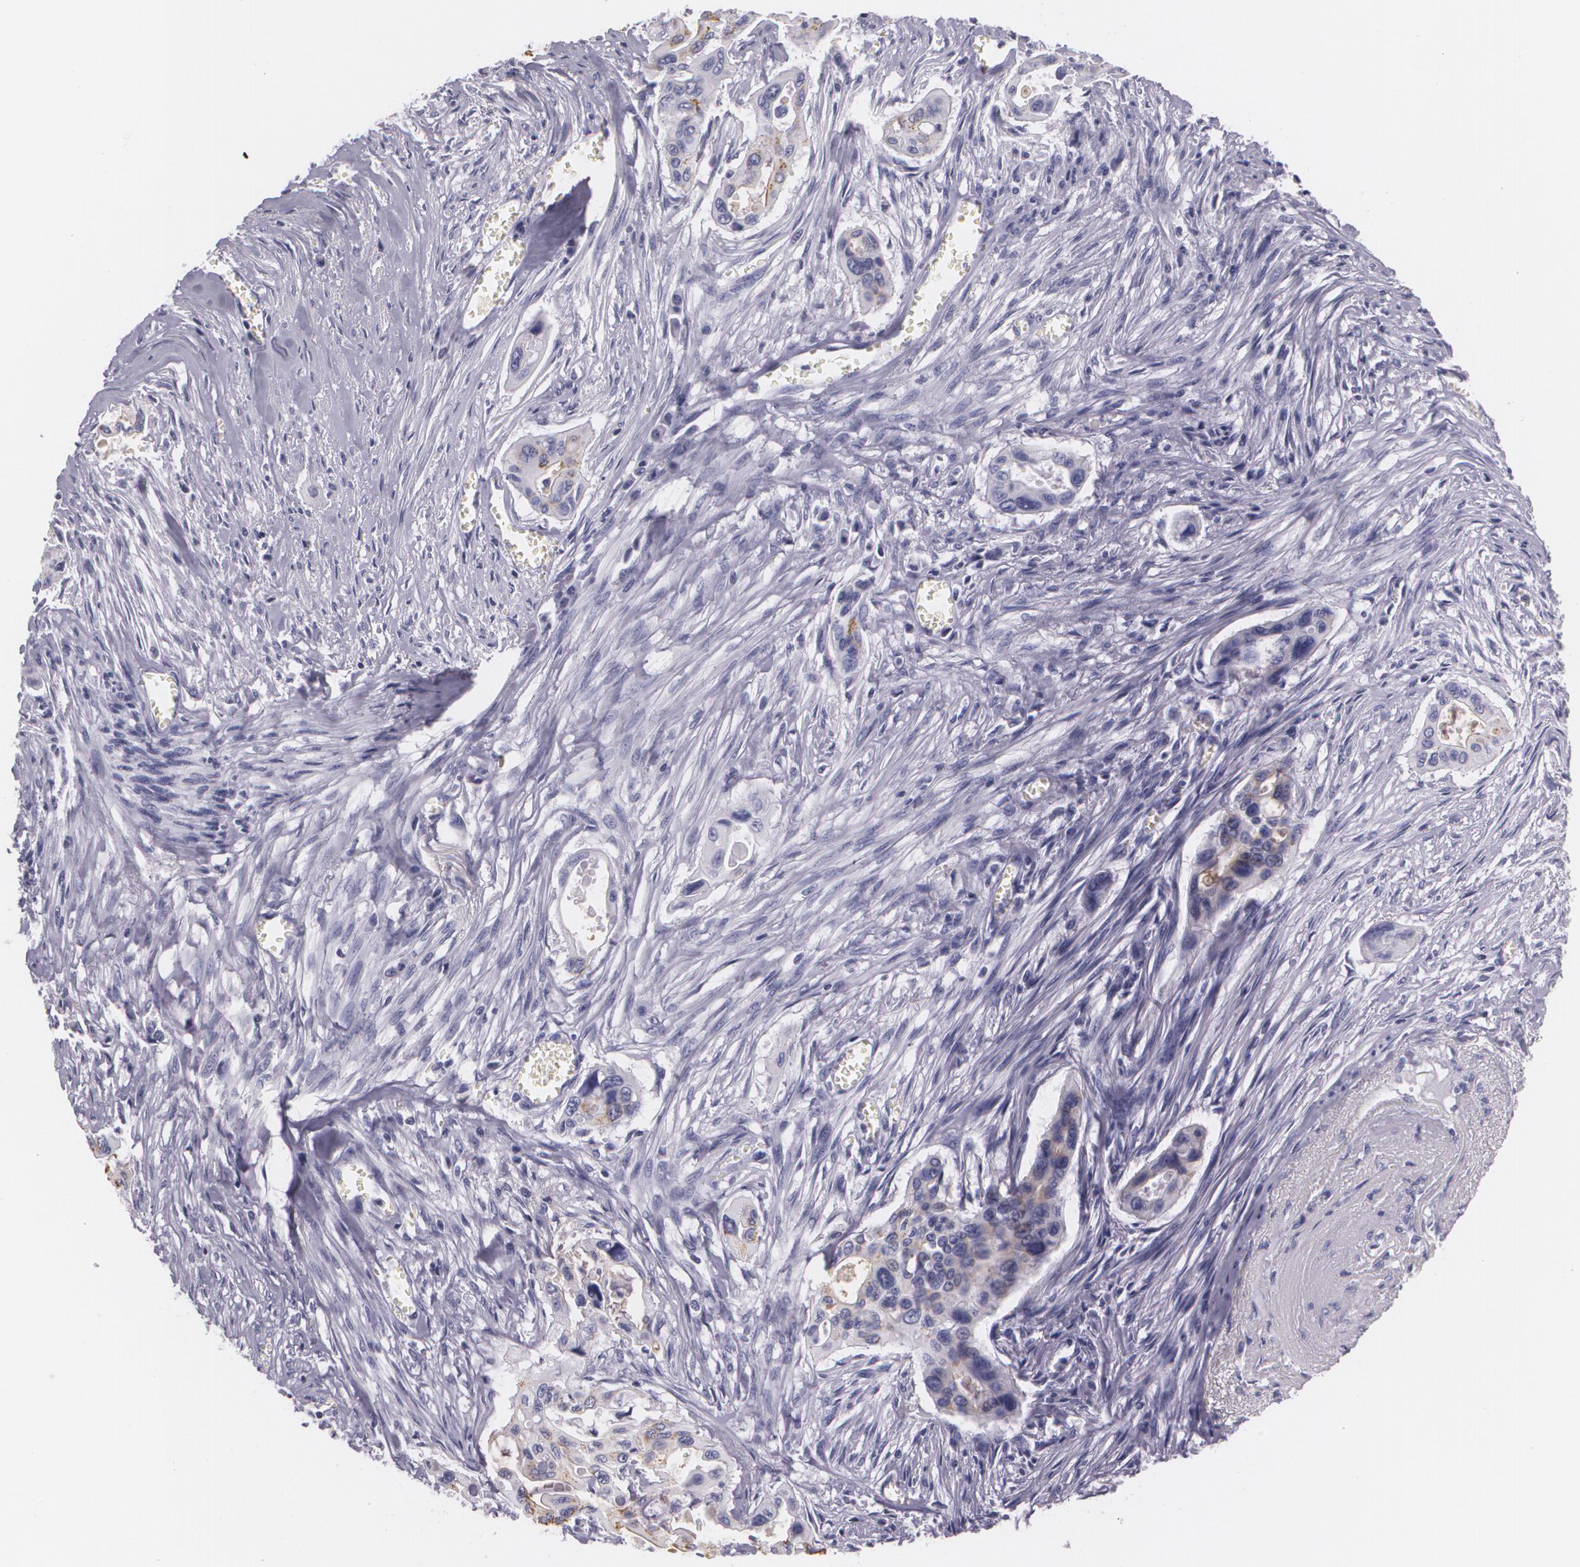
{"staining": {"intensity": "negative", "quantity": "none", "location": "none"}, "tissue": "pancreatic cancer", "cell_type": "Tumor cells", "image_type": "cancer", "snomed": [{"axis": "morphology", "description": "Adenocarcinoma, NOS"}, {"axis": "topography", "description": "Pancreas"}], "caption": "Micrograph shows no protein staining in tumor cells of adenocarcinoma (pancreatic) tissue.", "gene": "DLG4", "patient": {"sex": "male", "age": 77}}